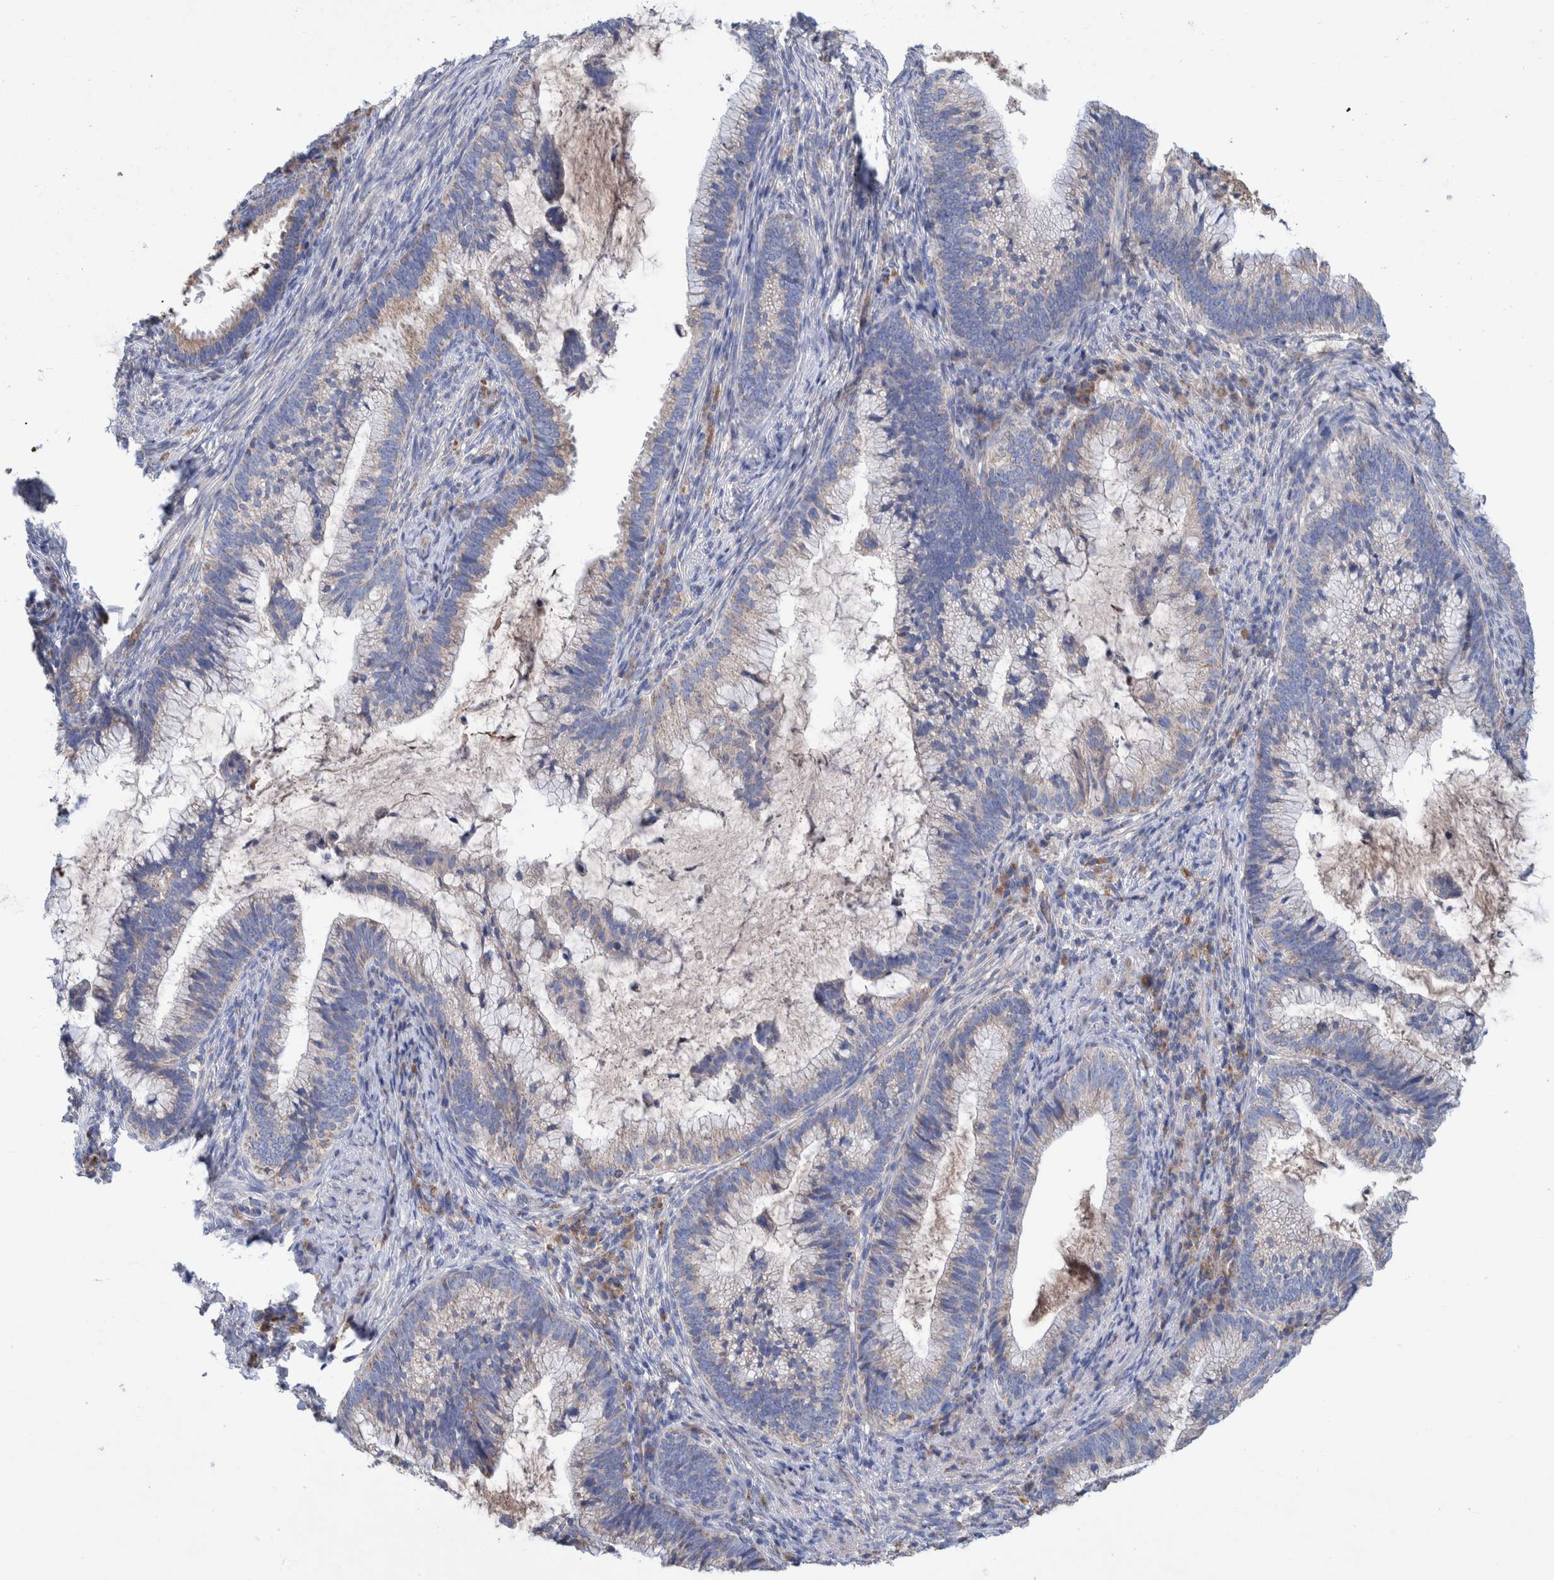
{"staining": {"intensity": "negative", "quantity": "none", "location": "none"}, "tissue": "cervical cancer", "cell_type": "Tumor cells", "image_type": "cancer", "snomed": [{"axis": "morphology", "description": "Adenocarcinoma, NOS"}, {"axis": "topography", "description": "Cervix"}], "caption": "Immunohistochemistry histopathology image of neoplastic tissue: human cervical cancer stained with DAB (3,3'-diaminobenzidine) reveals no significant protein expression in tumor cells.", "gene": "DECR1", "patient": {"sex": "female", "age": 36}}